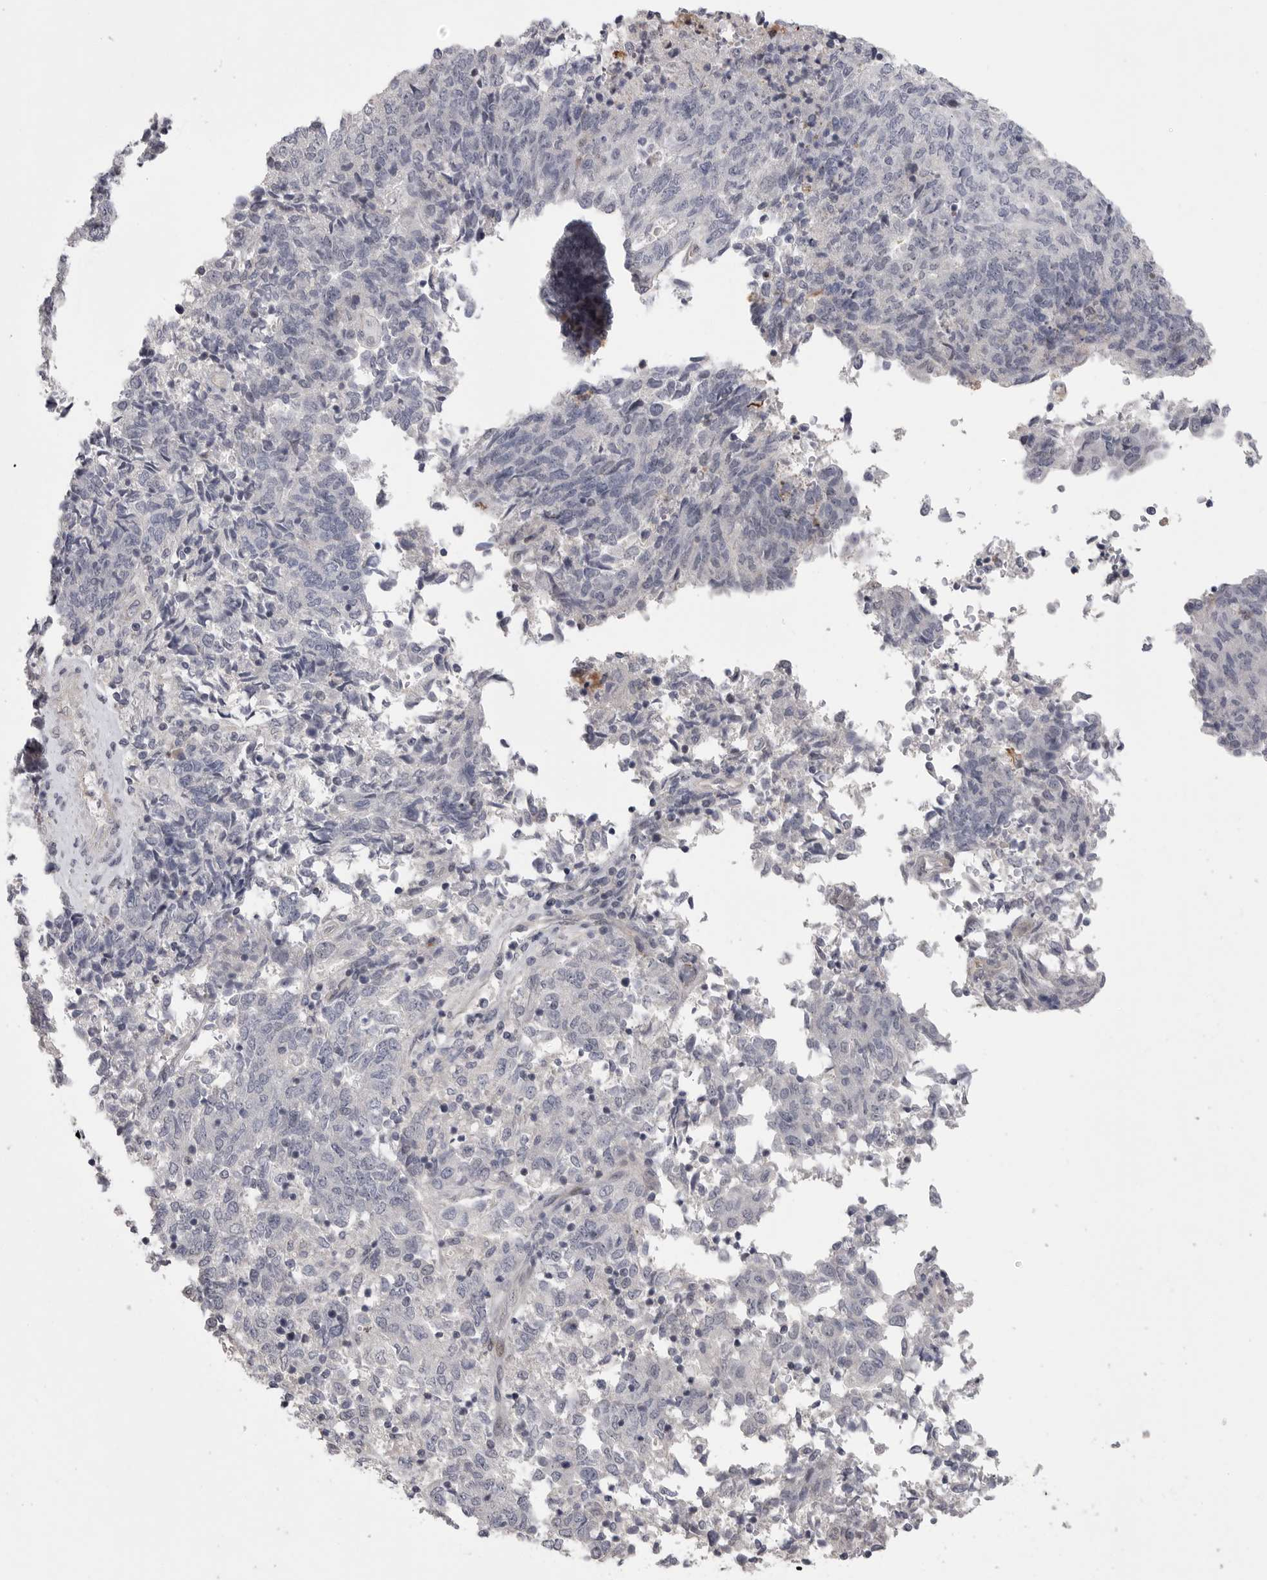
{"staining": {"intensity": "negative", "quantity": "none", "location": "none"}, "tissue": "endometrial cancer", "cell_type": "Tumor cells", "image_type": "cancer", "snomed": [{"axis": "morphology", "description": "Adenocarcinoma, NOS"}, {"axis": "topography", "description": "Endometrium"}], "caption": "Immunohistochemistry (IHC) histopathology image of neoplastic tissue: adenocarcinoma (endometrial) stained with DAB (3,3'-diaminobenzidine) exhibits no significant protein staining in tumor cells.", "gene": "FBXO43", "patient": {"sex": "female", "age": 80}}